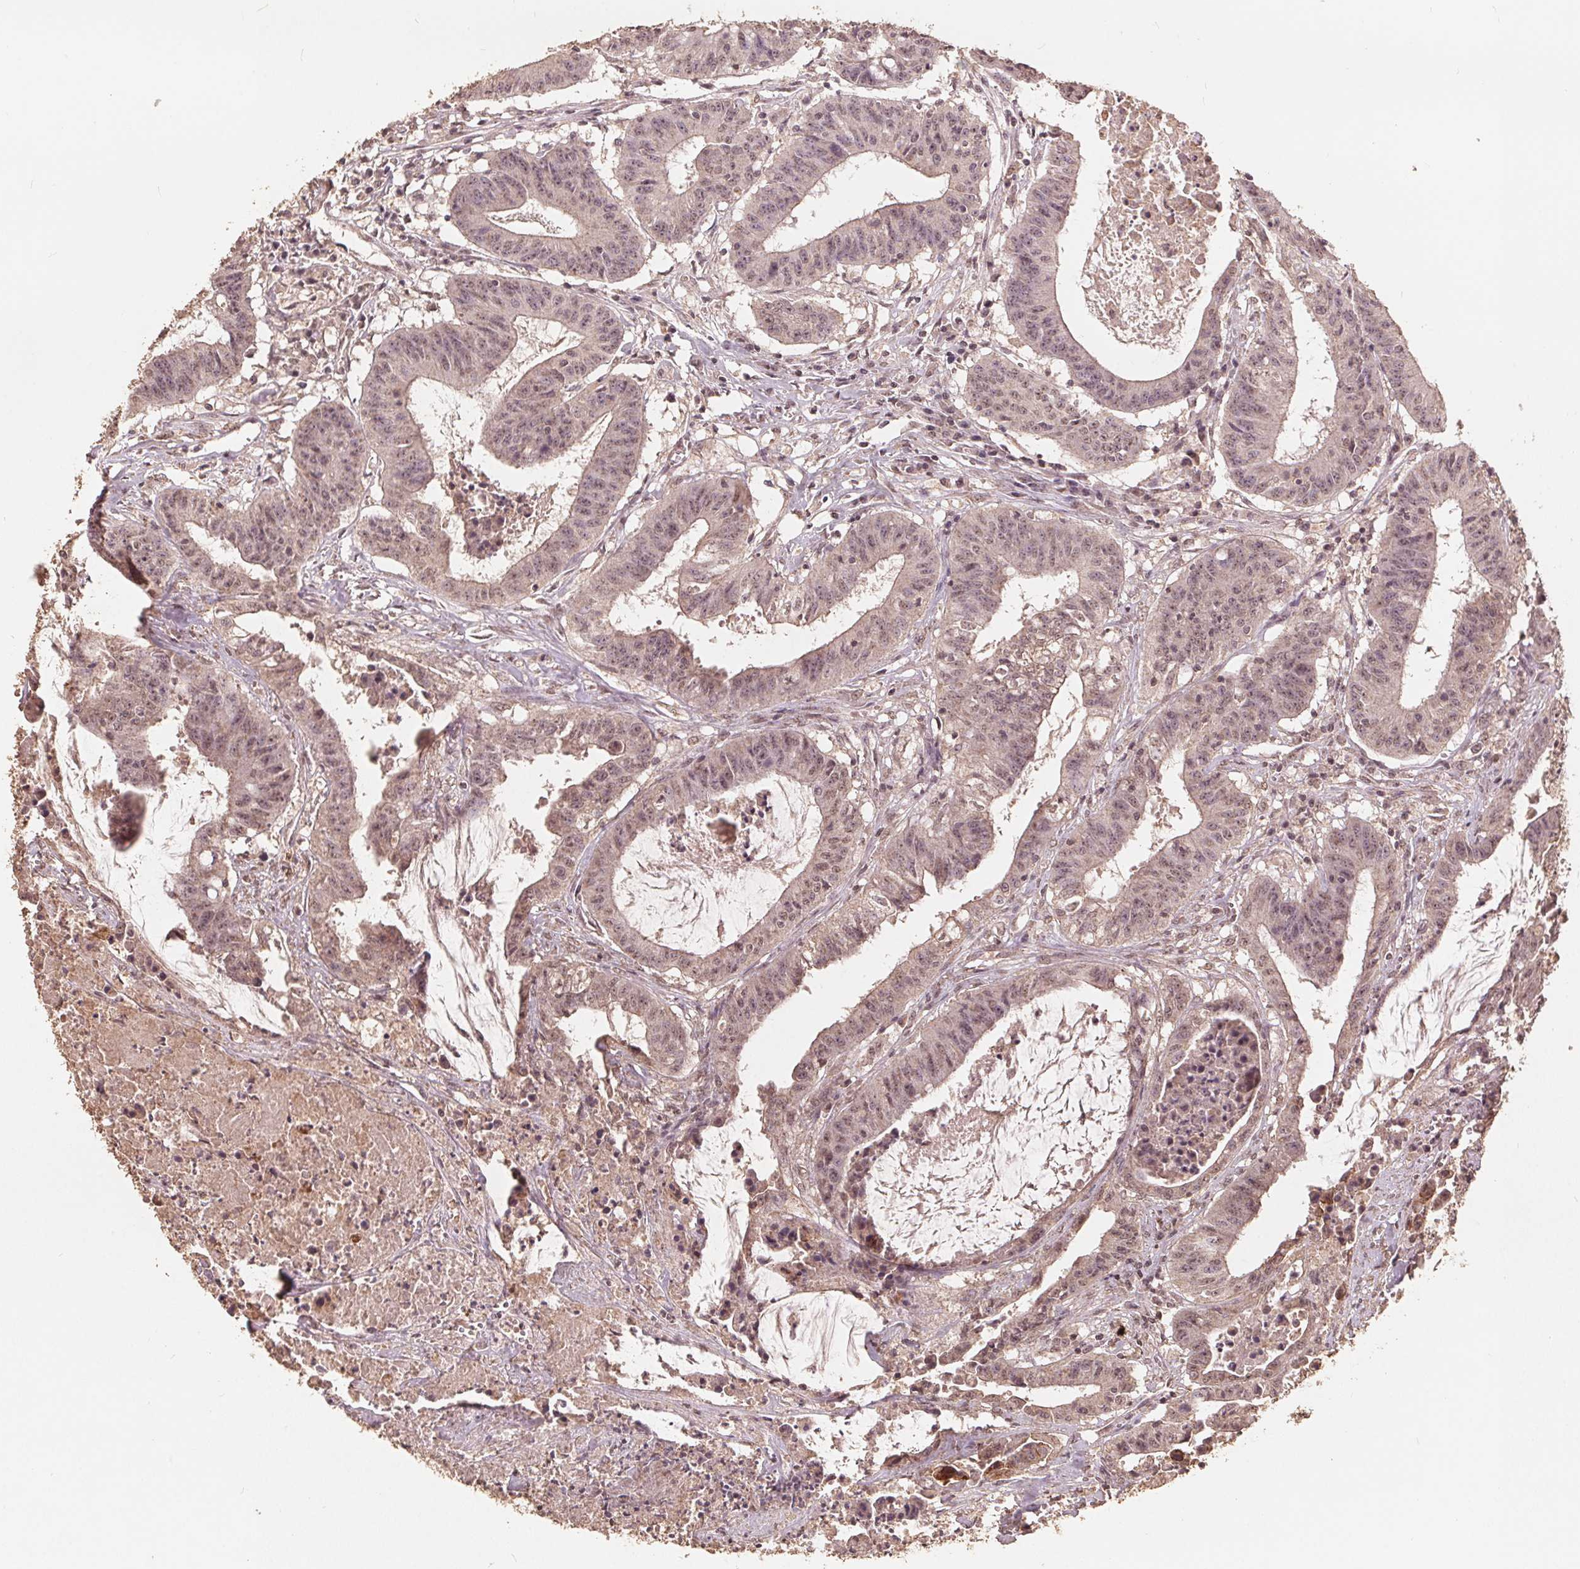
{"staining": {"intensity": "weak", "quantity": ">75%", "location": "cytoplasmic/membranous,nuclear"}, "tissue": "colorectal cancer", "cell_type": "Tumor cells", "image_type": "cancer", "snomed": [{"axis": "morphology", "description": "Adenocarcinoma, NOS"}, {"axis": "topography", "description": "Colon"}], "caption": "The immunohistochemical stain highlights weak cytoplasmic/membranous and nuclear staining in tumor cells of adenocarcinoma (colorectal) tissue.", "gene": "DSG3", "patient": {"sex": "male", "age": 33}}